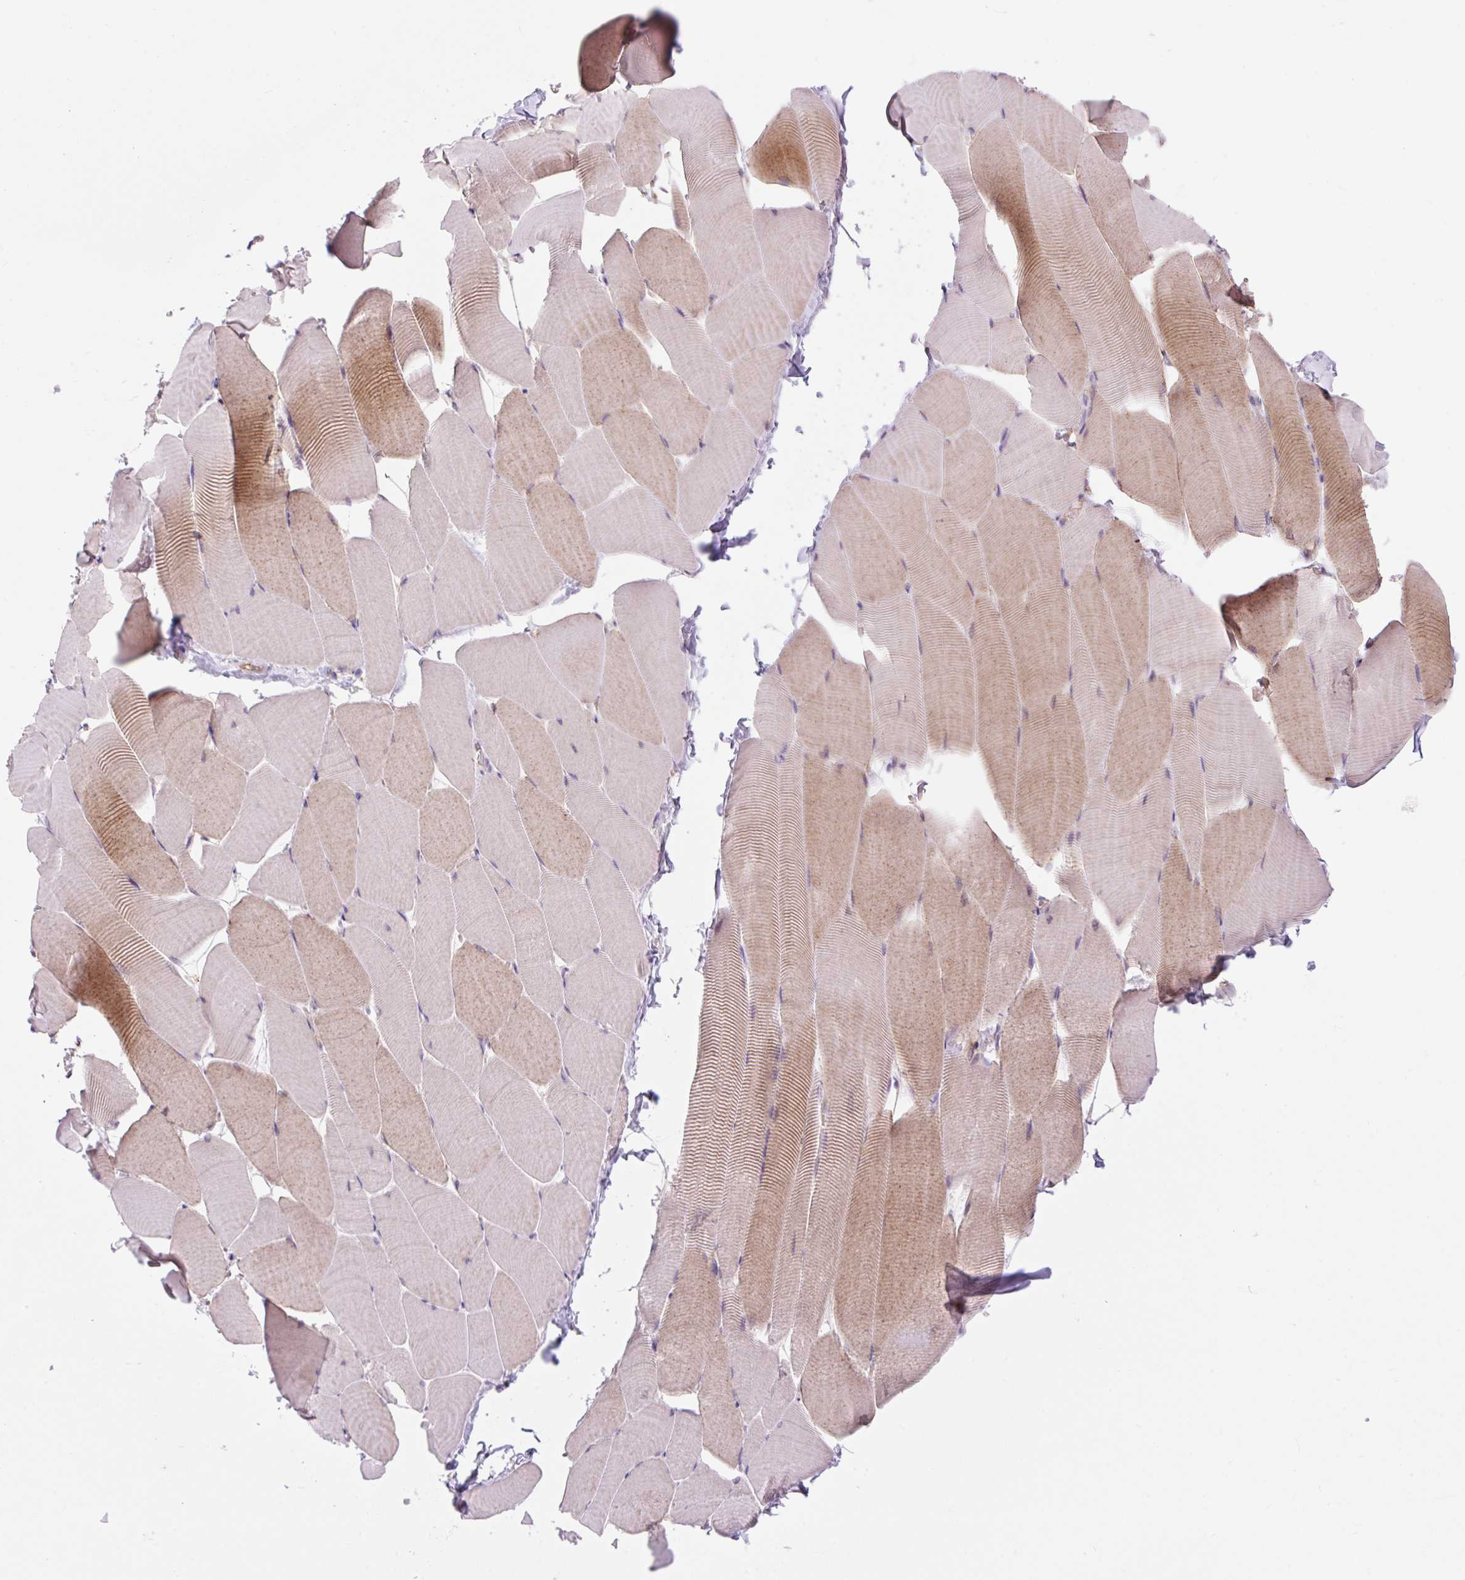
{"staining": {"intensity": "moderate", "quantity": "<25%", "location": "cytoplasmic/membranous"}, "tissue": "skeletal muscle", "cell_type": "Myocytes", "image_type": "normal", "snomed": [{"axis": "morphology", "description": "Normal tissue, NOS"}, {"axis": "topography", "description": "Skeletal muscle"}], "caption": "IHC of benign skeletal muscle shows low levels of moderate cytoplasmic/membranous staining in about <25% of myocytes.", "gene": "VPS4A", "patient": {"sex": "male", "age": 25}}